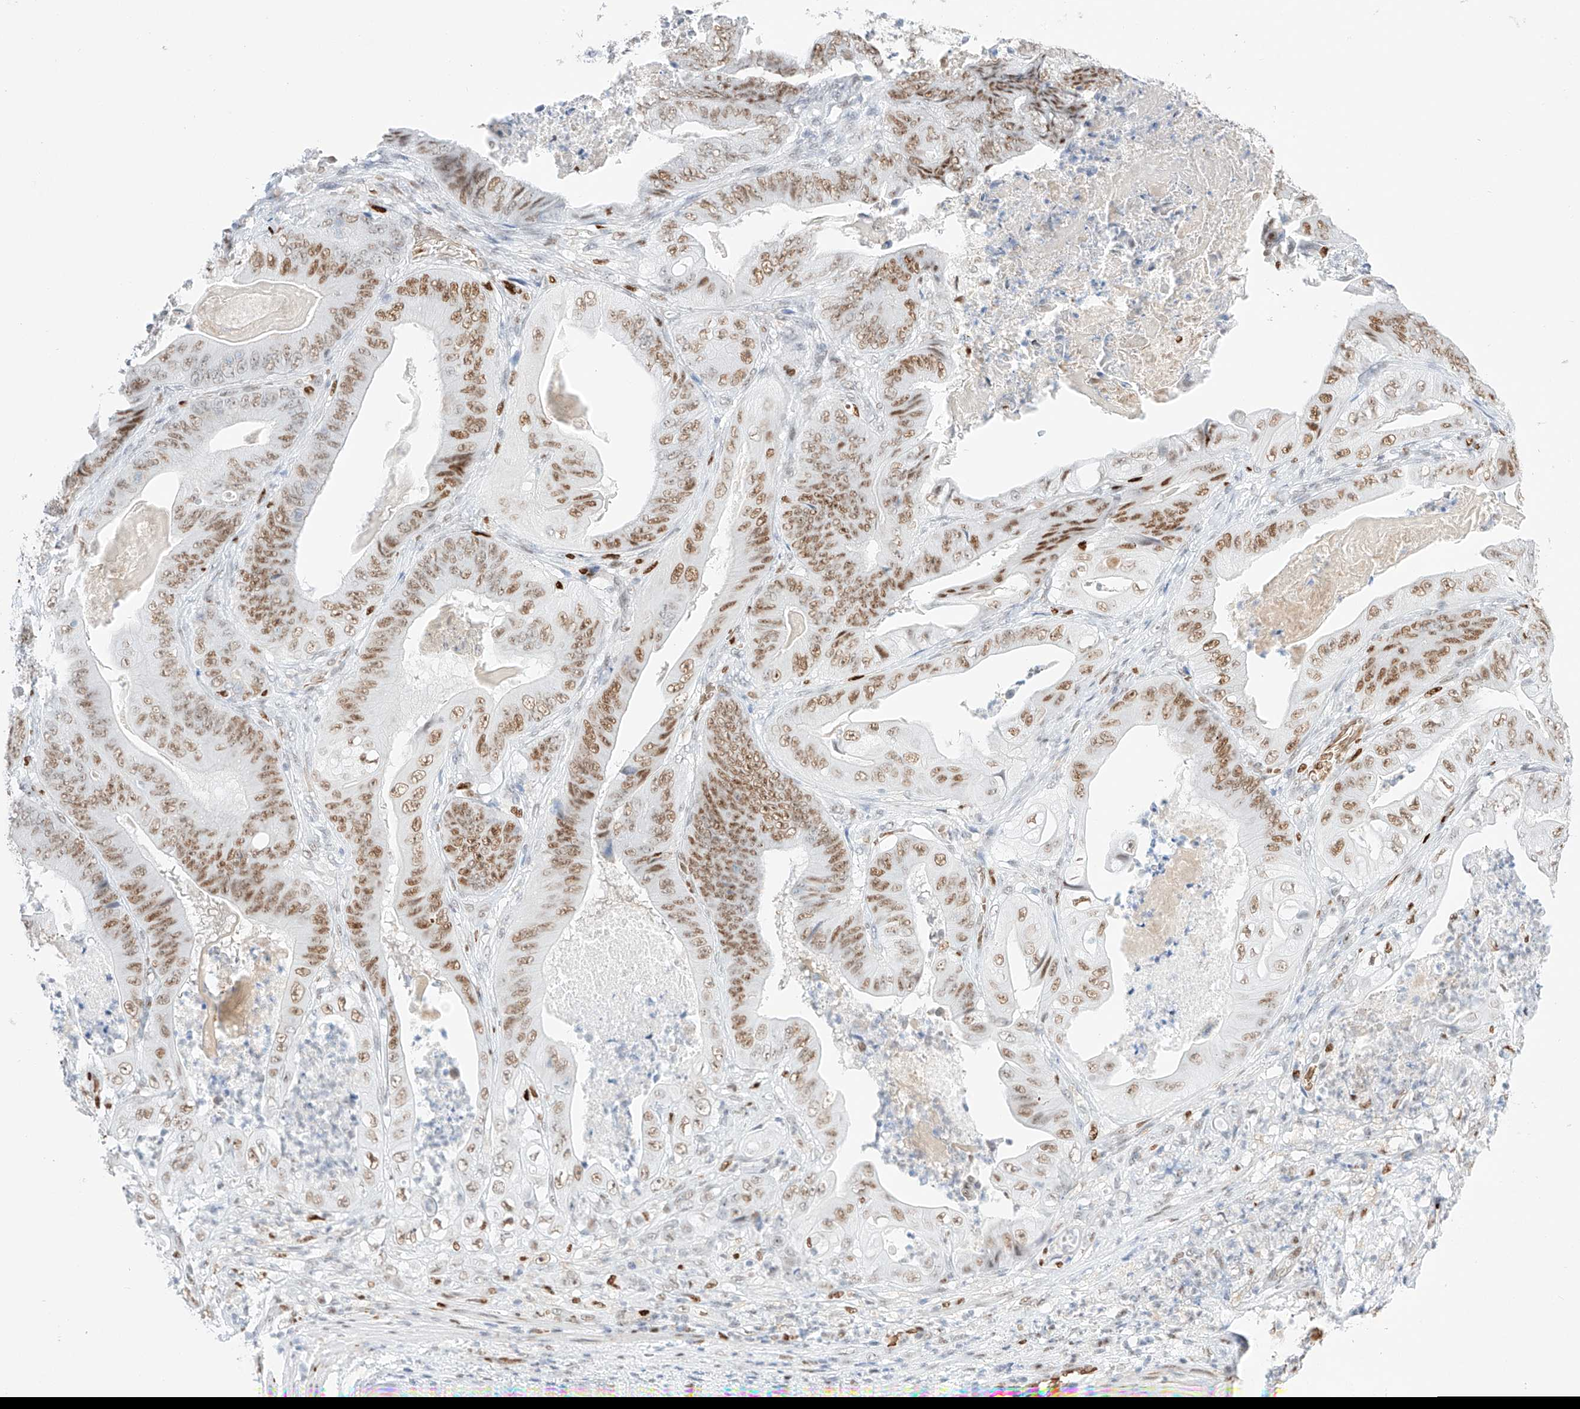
{"staining": {"intensity": "moderate", "quantity": ">75%", "location": "nuclear"}, "tissue": "stomach cancer", "cell_type": "Tumor cells", "image_type": "cancer", "snomed": [{"axis": "morphology", "description": "Adenocarcinoma, NOS"}, {"axis": "topography", "description": "Stomach"}], "caption": "A photomicrograph of human stomach cancer stained for a protein reveals moderate nuclear brown staining in tumor cells.", "gene": "APIP", "patient": {"sex": "female", "age": 73}}